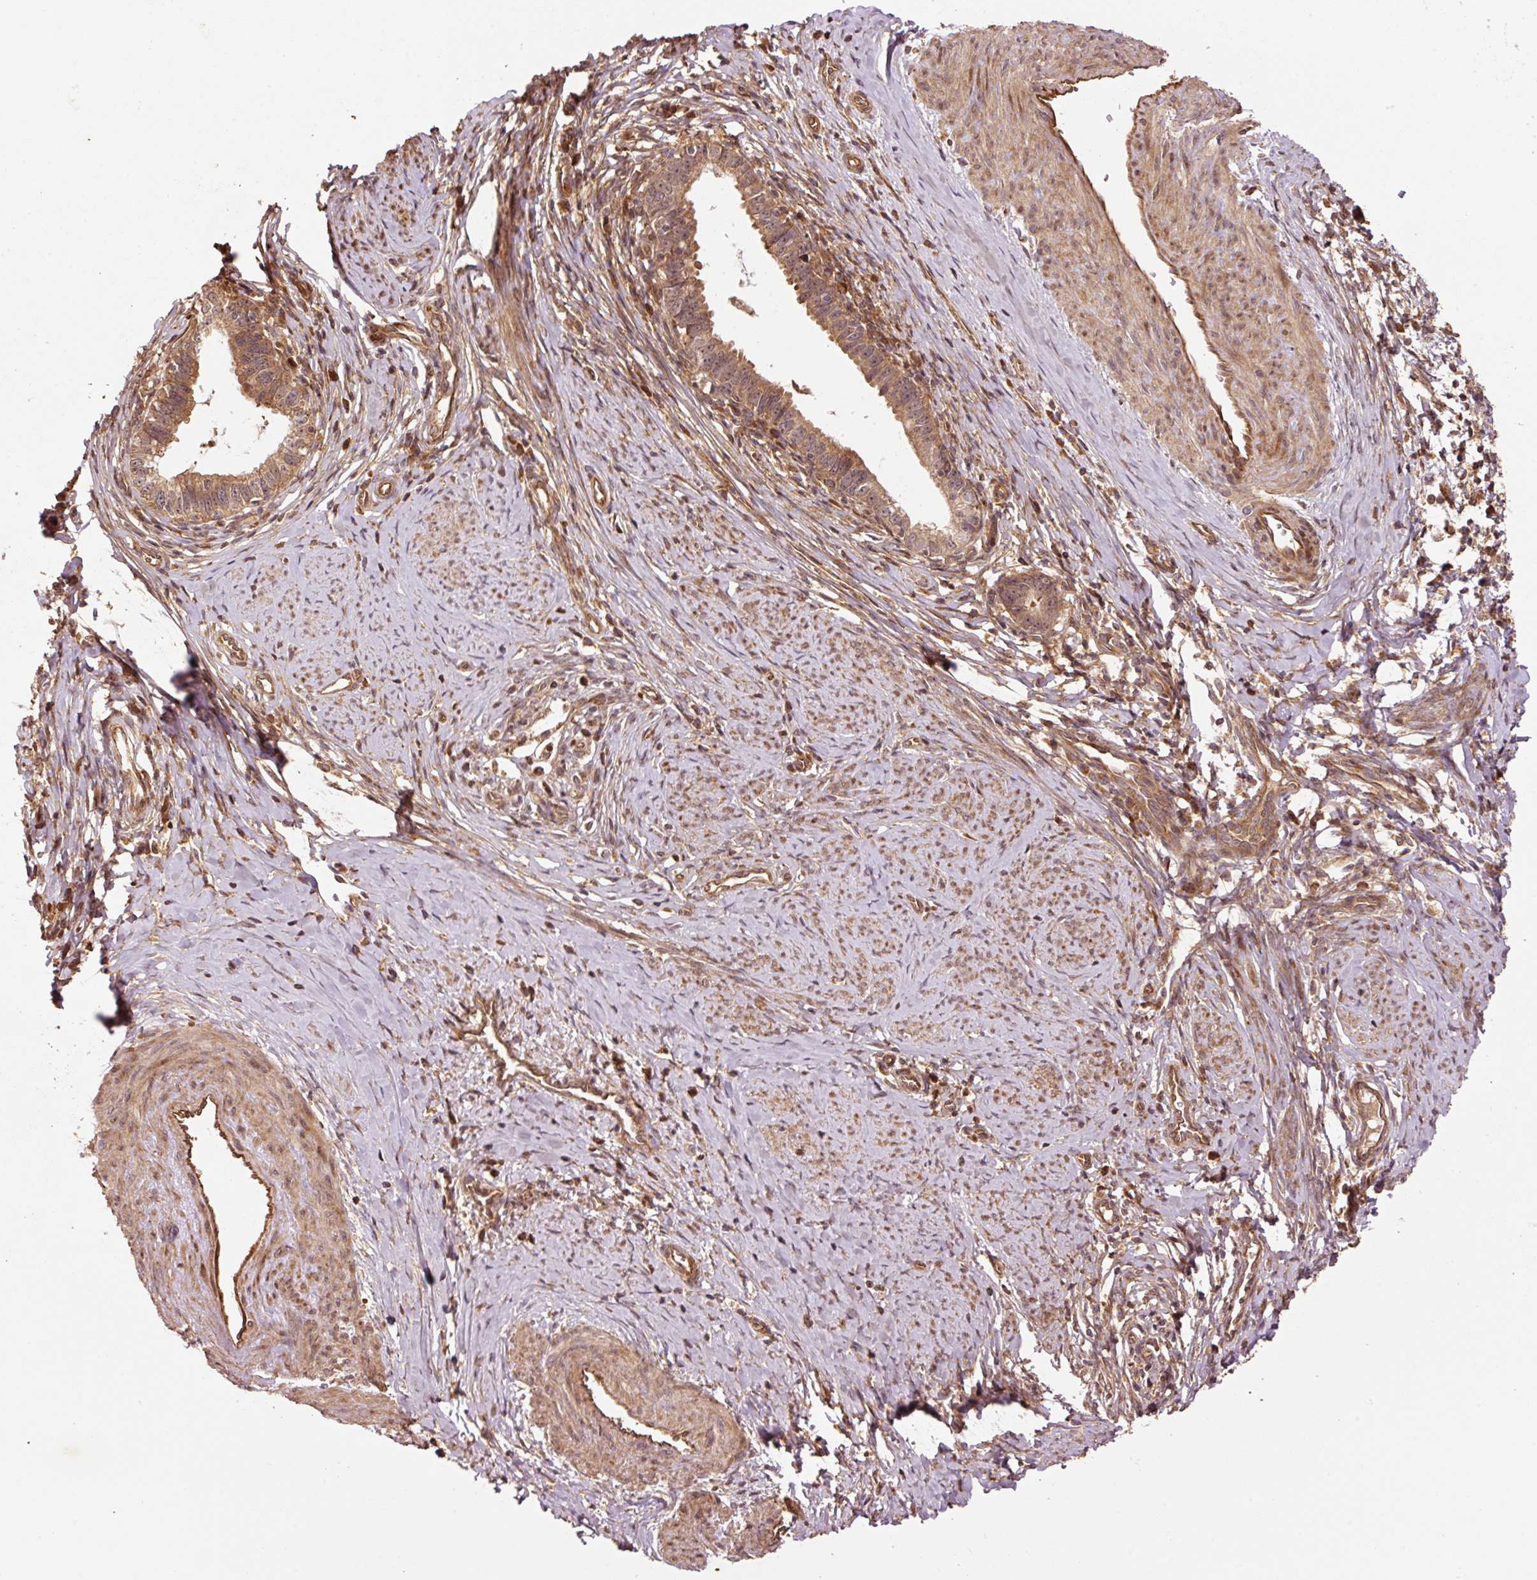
{"staining": {"intensity": "moderate", "quantity": ">75%", "location": "cytoplasmic/membranous,nuclear"}, "tissue": "cervical cancer", "cell_type": "Tumor cells", "image_type": "cancer", "snomed": [{"axis": "morphology", "description": "Adenocarcinoma, NOS"}, {"axis": "topography", "description": "Cervix"}], "caption": "Human cervical cancer (adenocarcinoma) stained for a protein (brown) demonstrates moderate cytoplasmic/membranous and nuclear positive expression in approximately >75% of tumor cells.", "gene": "OXER1", "patient": {"sex": "female", "age": 36}}